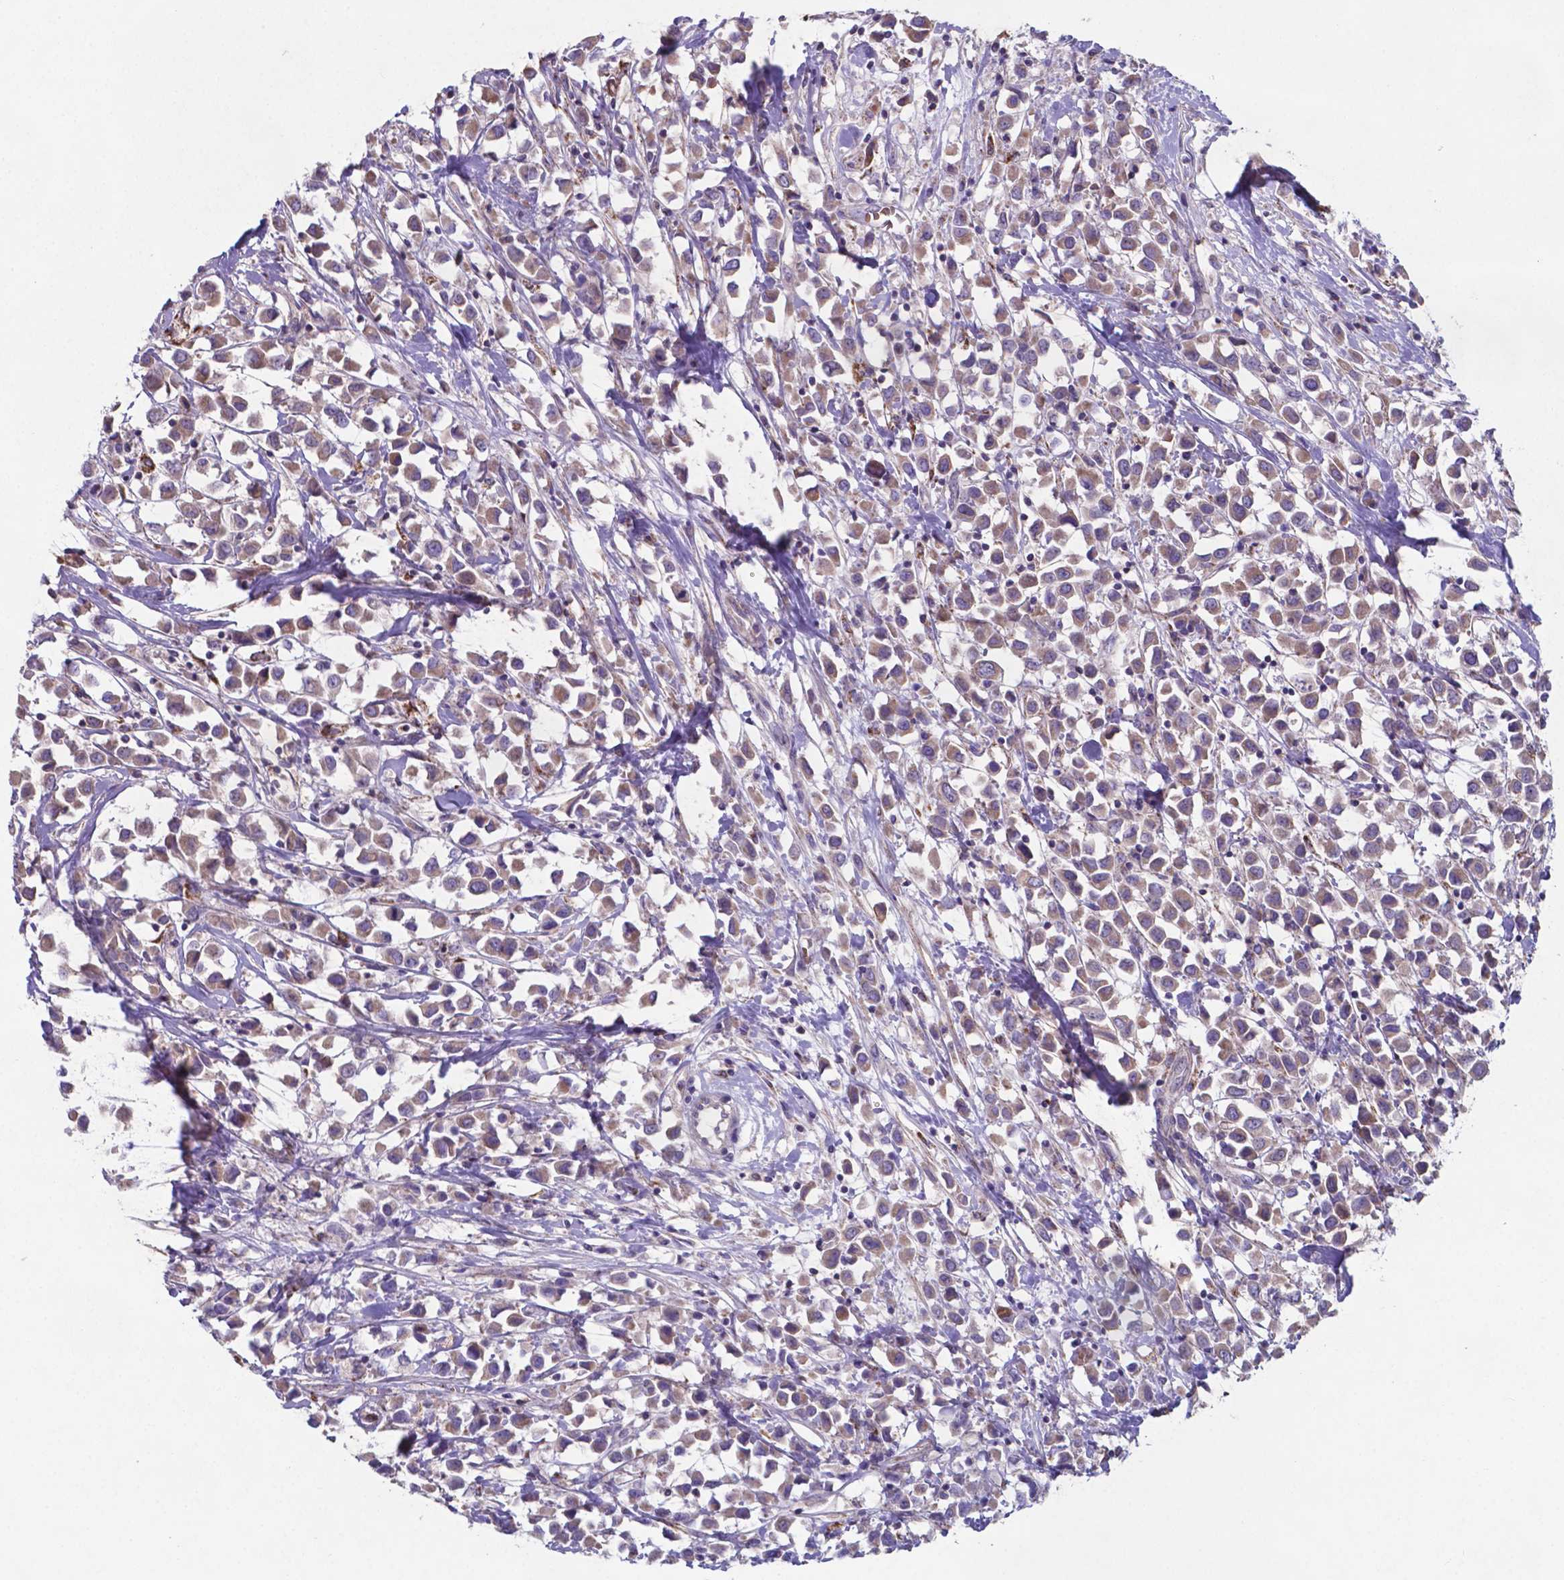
{"staining": {"intensity": "weak", "quantity": ">75%", "location": "cytoplasmic/membranous"}, "tissue": "breast cancer", "cell_type": "Tumor cells", "image_type": "cancer", "snomed": [{"axis": "morphology", "description": "Duct carcinoma"}, {"axis": "topography", "description": "Breast"}], "caption": "Breast infiltrating ductal carcinoma tissue displays weak cytoplasmic/membranous staining in about >75% of tumor cells, visualized by immunohistochemistry.", "gene": "TYRO3", "patient": {"sex": "female", "age": 61}}